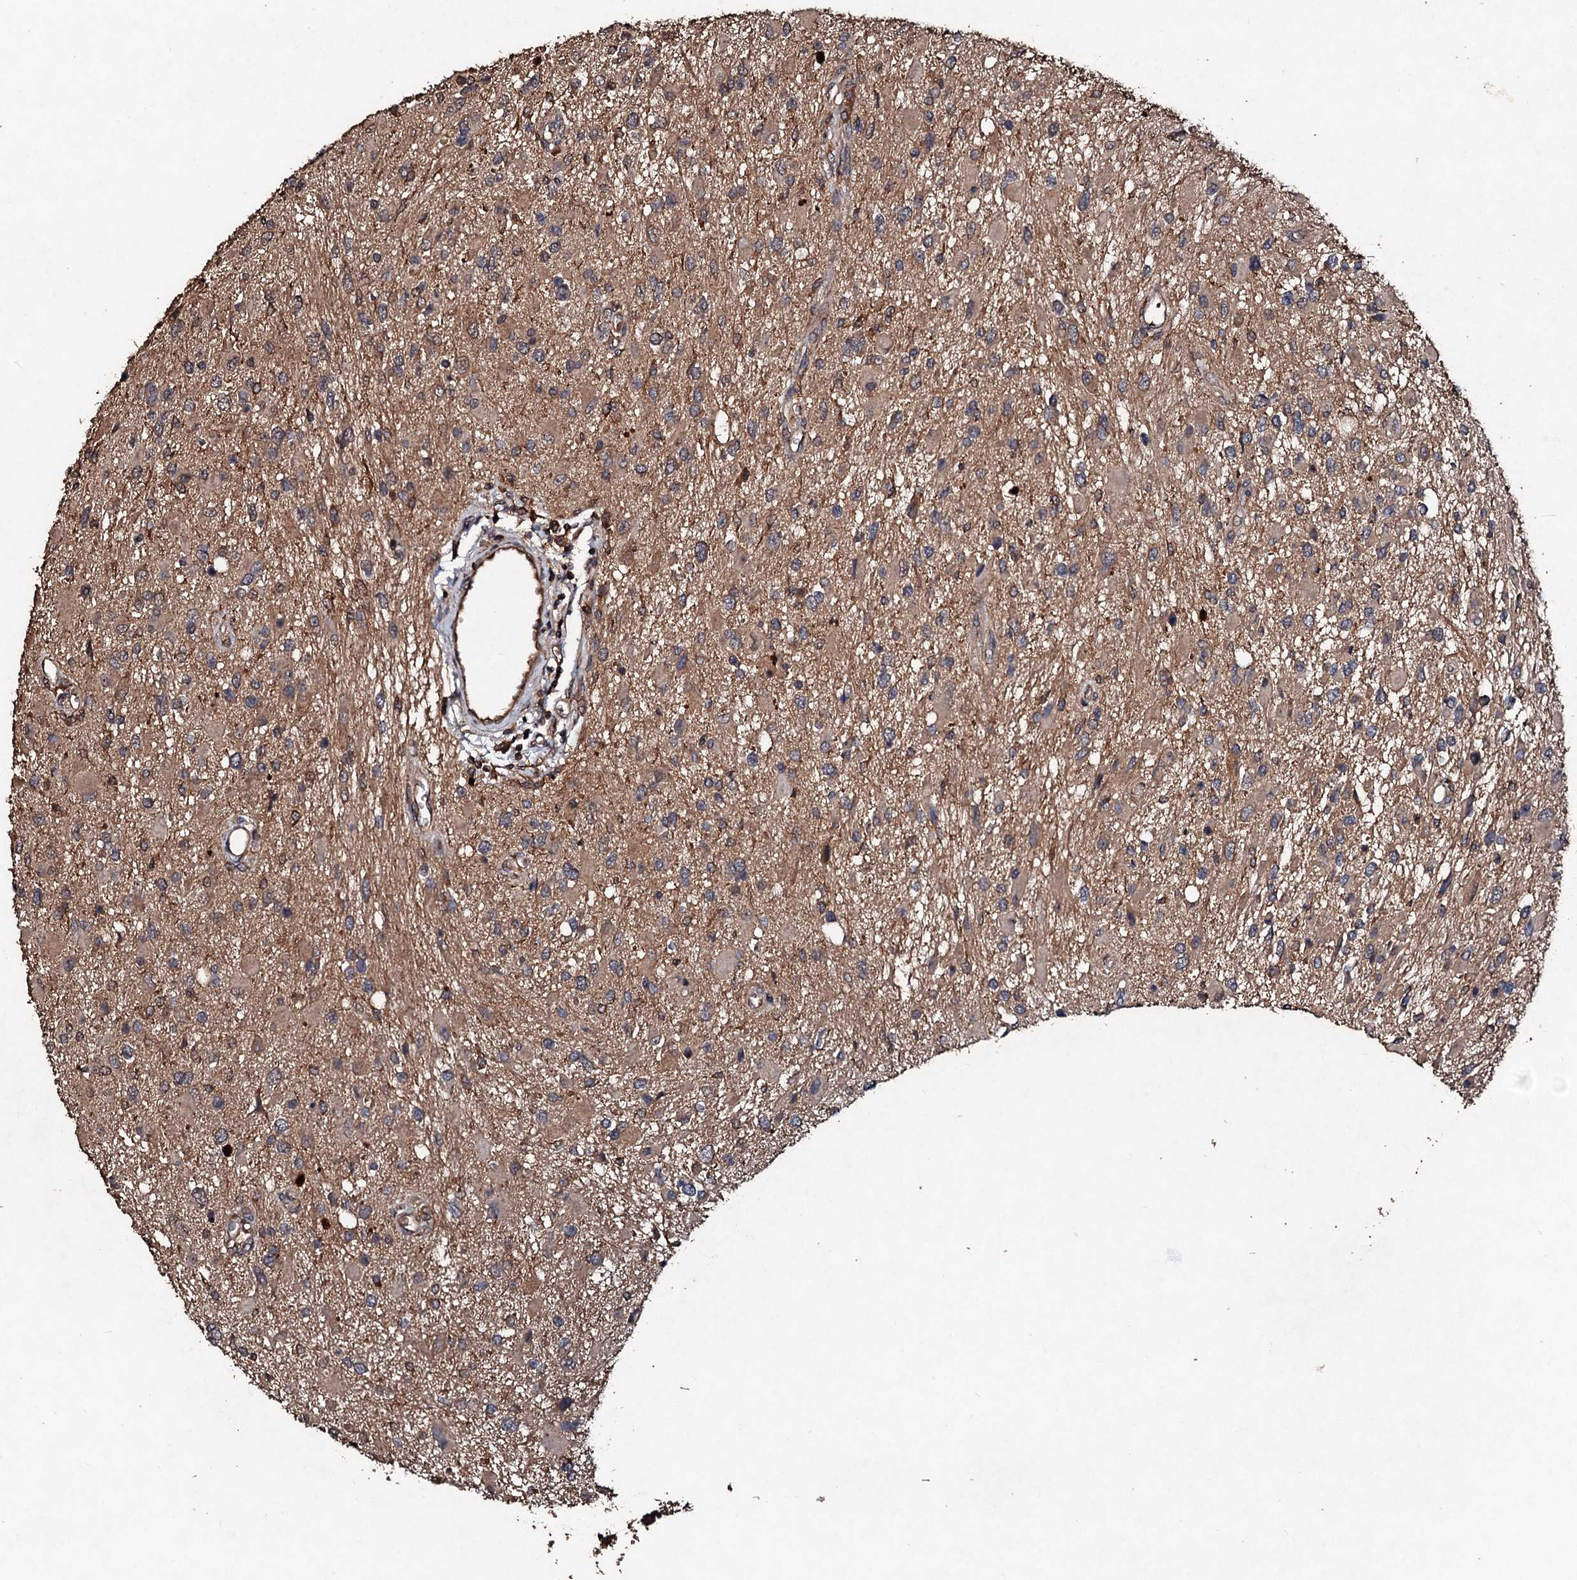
{"staining": {"intensity": "weak", "quantity": "25%-75%", "location": "cytoplasmic/membranous"}, "tissue": "glioma", "cell_type": "Tumor cells", "image_type": "cancer", "snomed": [{"axis": "morphology", "description": "Glioma, malignant, High grade"}, {"axis": "topography", "description": "Brain"}], "caption": "Glioma tissue exhibits weak cytoplasmic/membranous positivity in approximately 25%-75% of tumor cells, visualized by immunohistochemistry.", "gene": "KERA", "patient": {"sex": "male", "age": 53}}